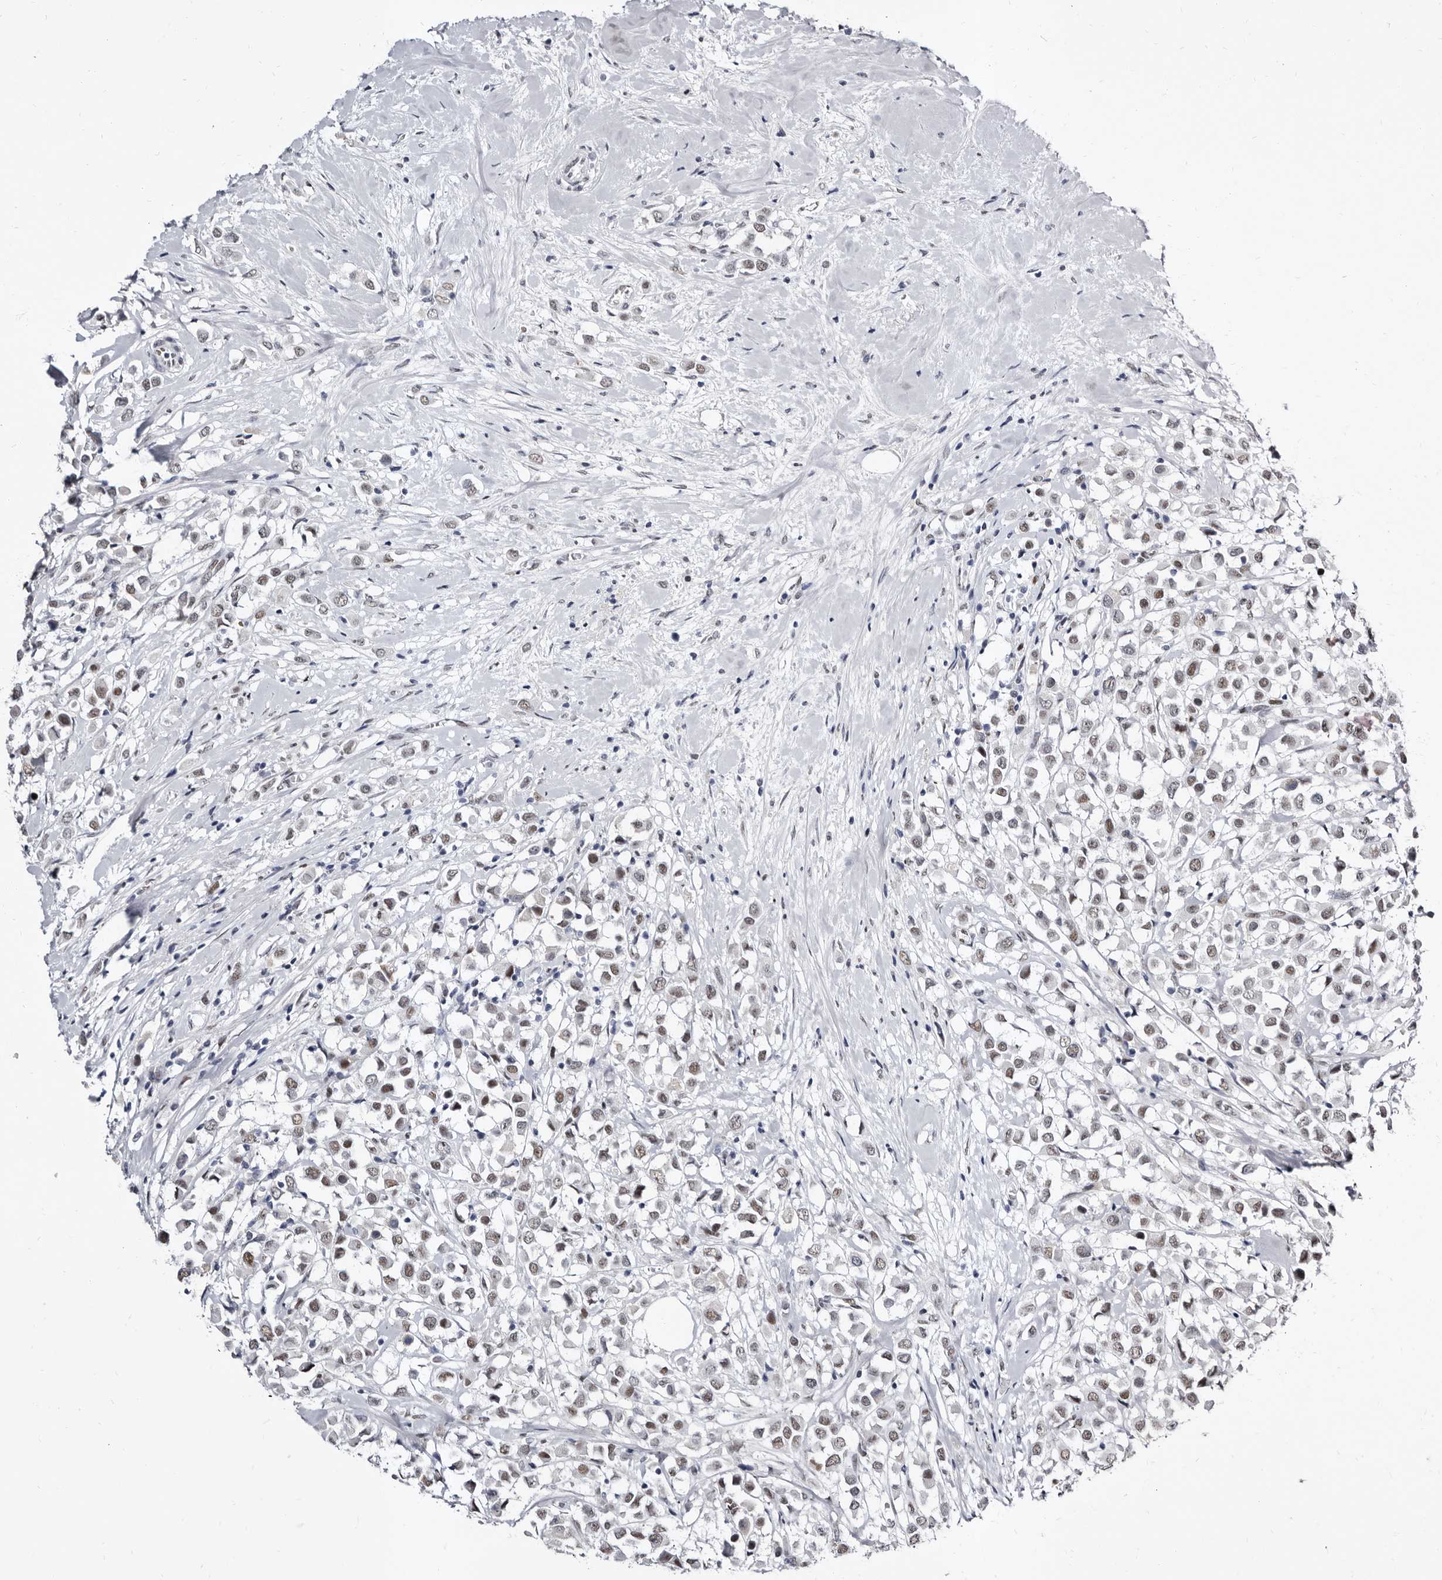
{"staining": {"intensity": "weak", "quantity": "25%-75%", "location": "nuclear"}, "tissue": "breast cancer", "cell_type": "Tumor cells", "image_type": "cancer", "snomed": [{"axis": "morphology", "description": "Duct carcinoma"}, {"axis": "topography", "description": "Breast"}], "caption": "IHC of breast invasive ductal carcinoma shows low levels of weak nuclear staining in about 25%-75% of tumor cells.", "gene": "ZNF326", "patient": {"sex": "female", "age": 61}}